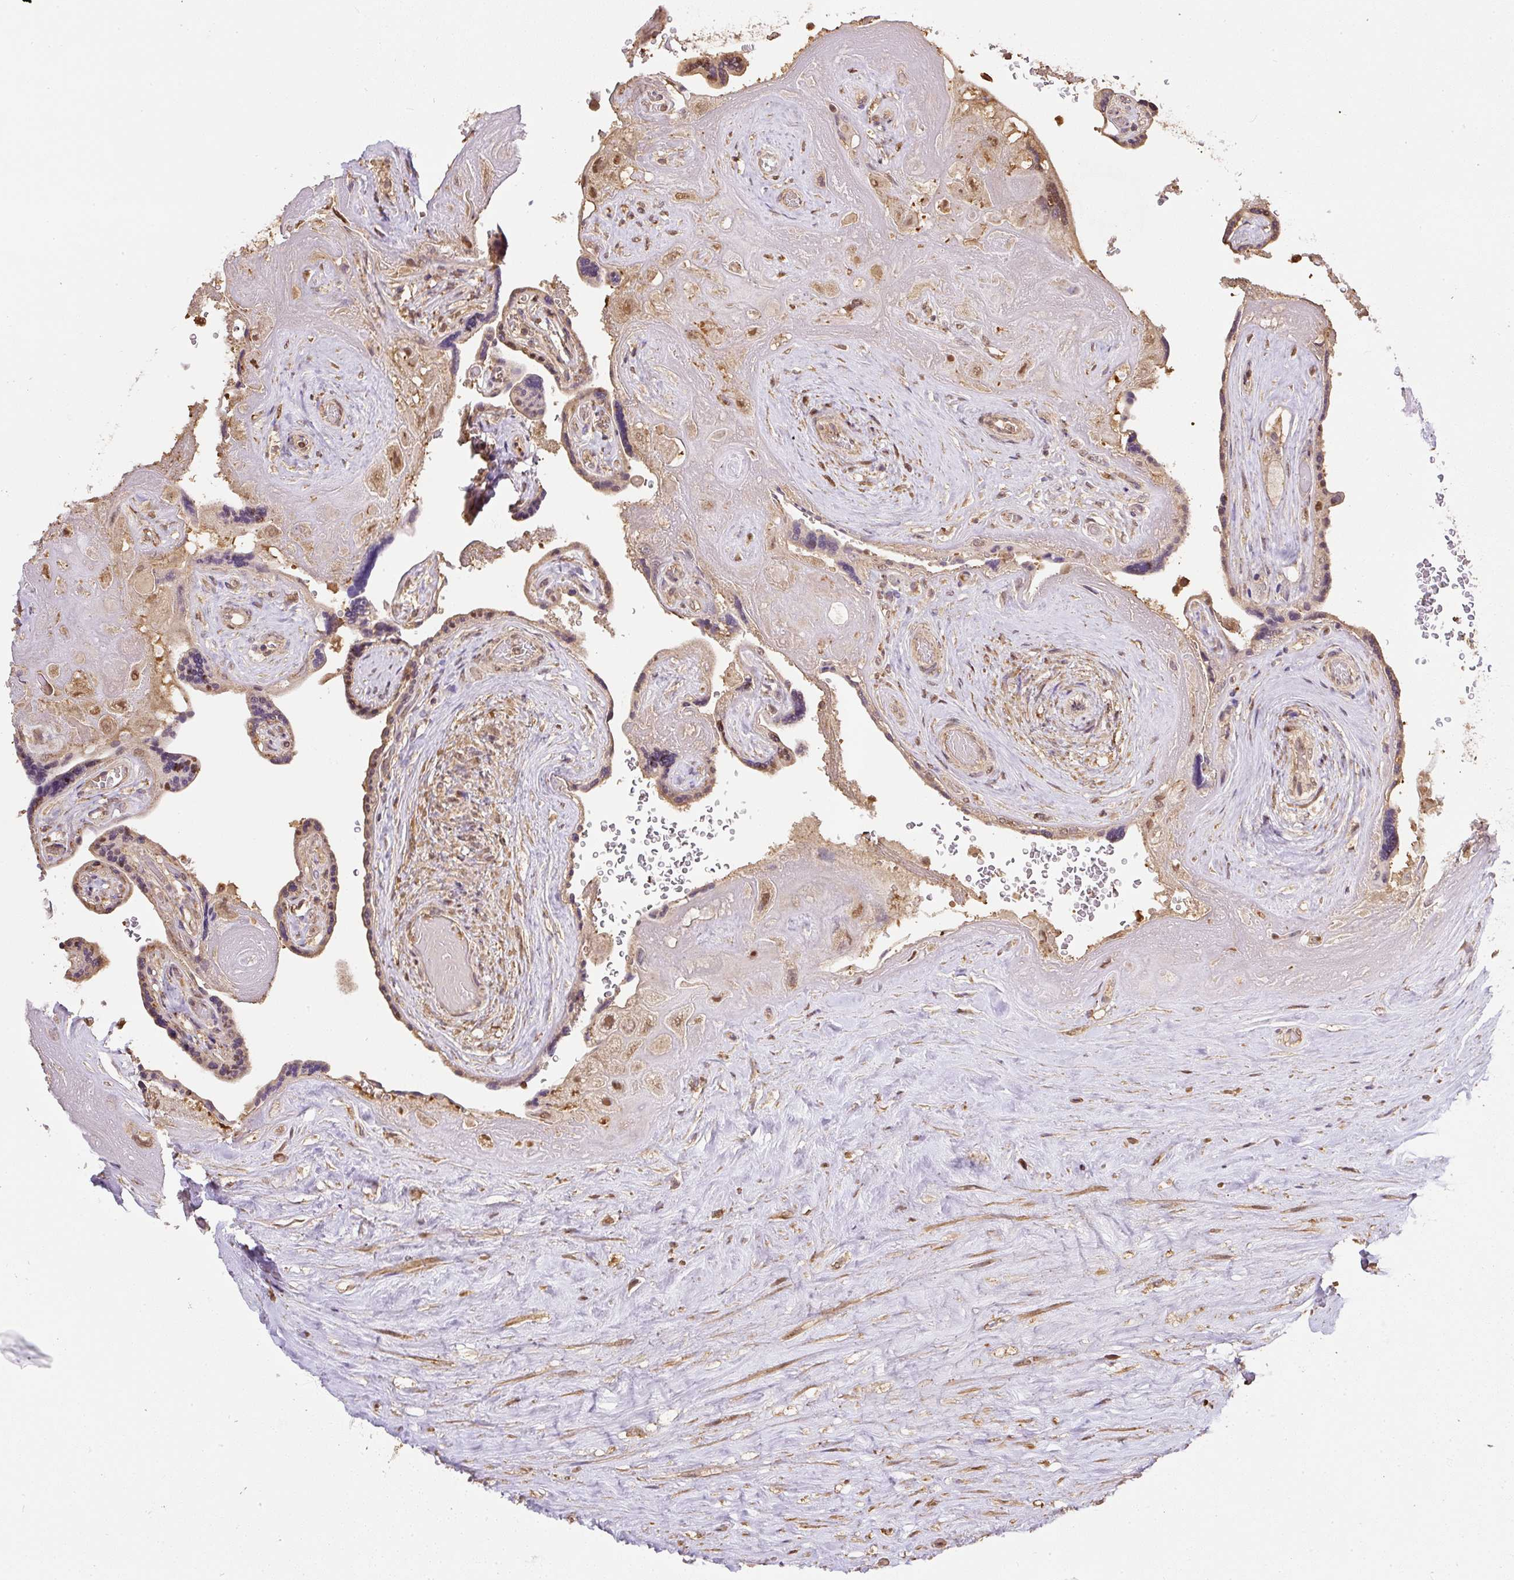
{"staining": {"intensity": "moderate", "quantity": ">75%", "location": "cytoplasmic/membranous,nuclear"}, "tissue": "placenta", "cell_type": "Decidual cells", "image_type": "normal", "snomed": [{"axis": "morphology", "description": "Normal tissue, NOS"}, {"axis": "topography", "description": "Placenta"}], "caption": "Immunohistochemistry micrograph of normal placenta stained for a protein (brown), which demonstrates medium levels of moderate cytoplasmic/membranous,nuclear expression in about >75% of decidual cells.", "gene": "TMEM170B", "patient": {"sex": "female", "age": 32}}